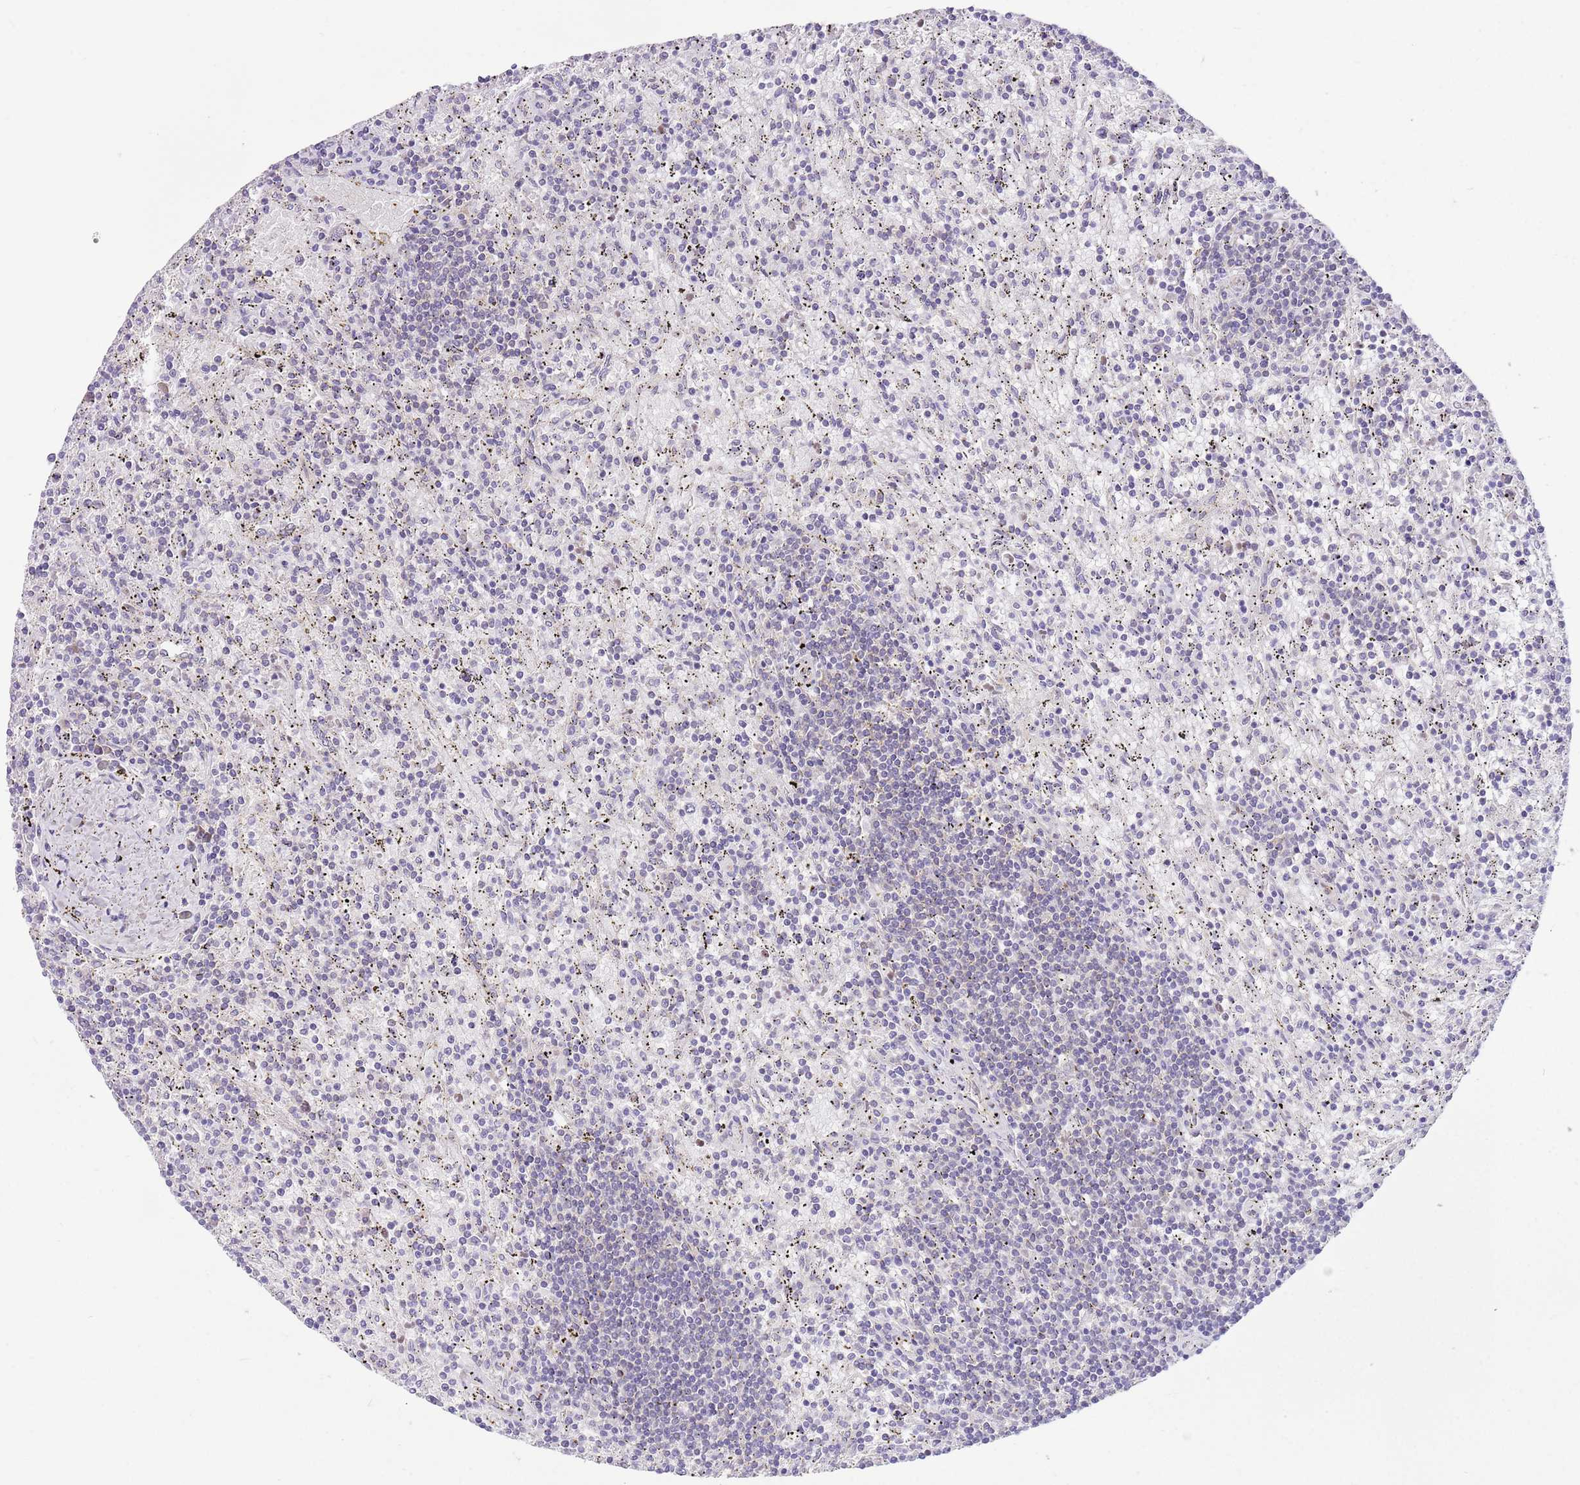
{"staining": {"intensity": "negative", "quantity": "none", "location": "none"}, "tissue": "lymphoma", "cell_type": "Tumor cells", "image_type": "cancer", "snomed": [{"axis": "morphology", "description": "Malignant lymphoma, non-Hodgkin's type, Low grade"}, {"axis": "topography", "description": "Spleen"}], "caption": "Low-grade malignant lymphoma, non-Hodgkin's type was stained to show a protein in brown. There is no significant positivity in tumor cells.", "gene": "RFK", "patient": {"sex": "male", "age": 76}}